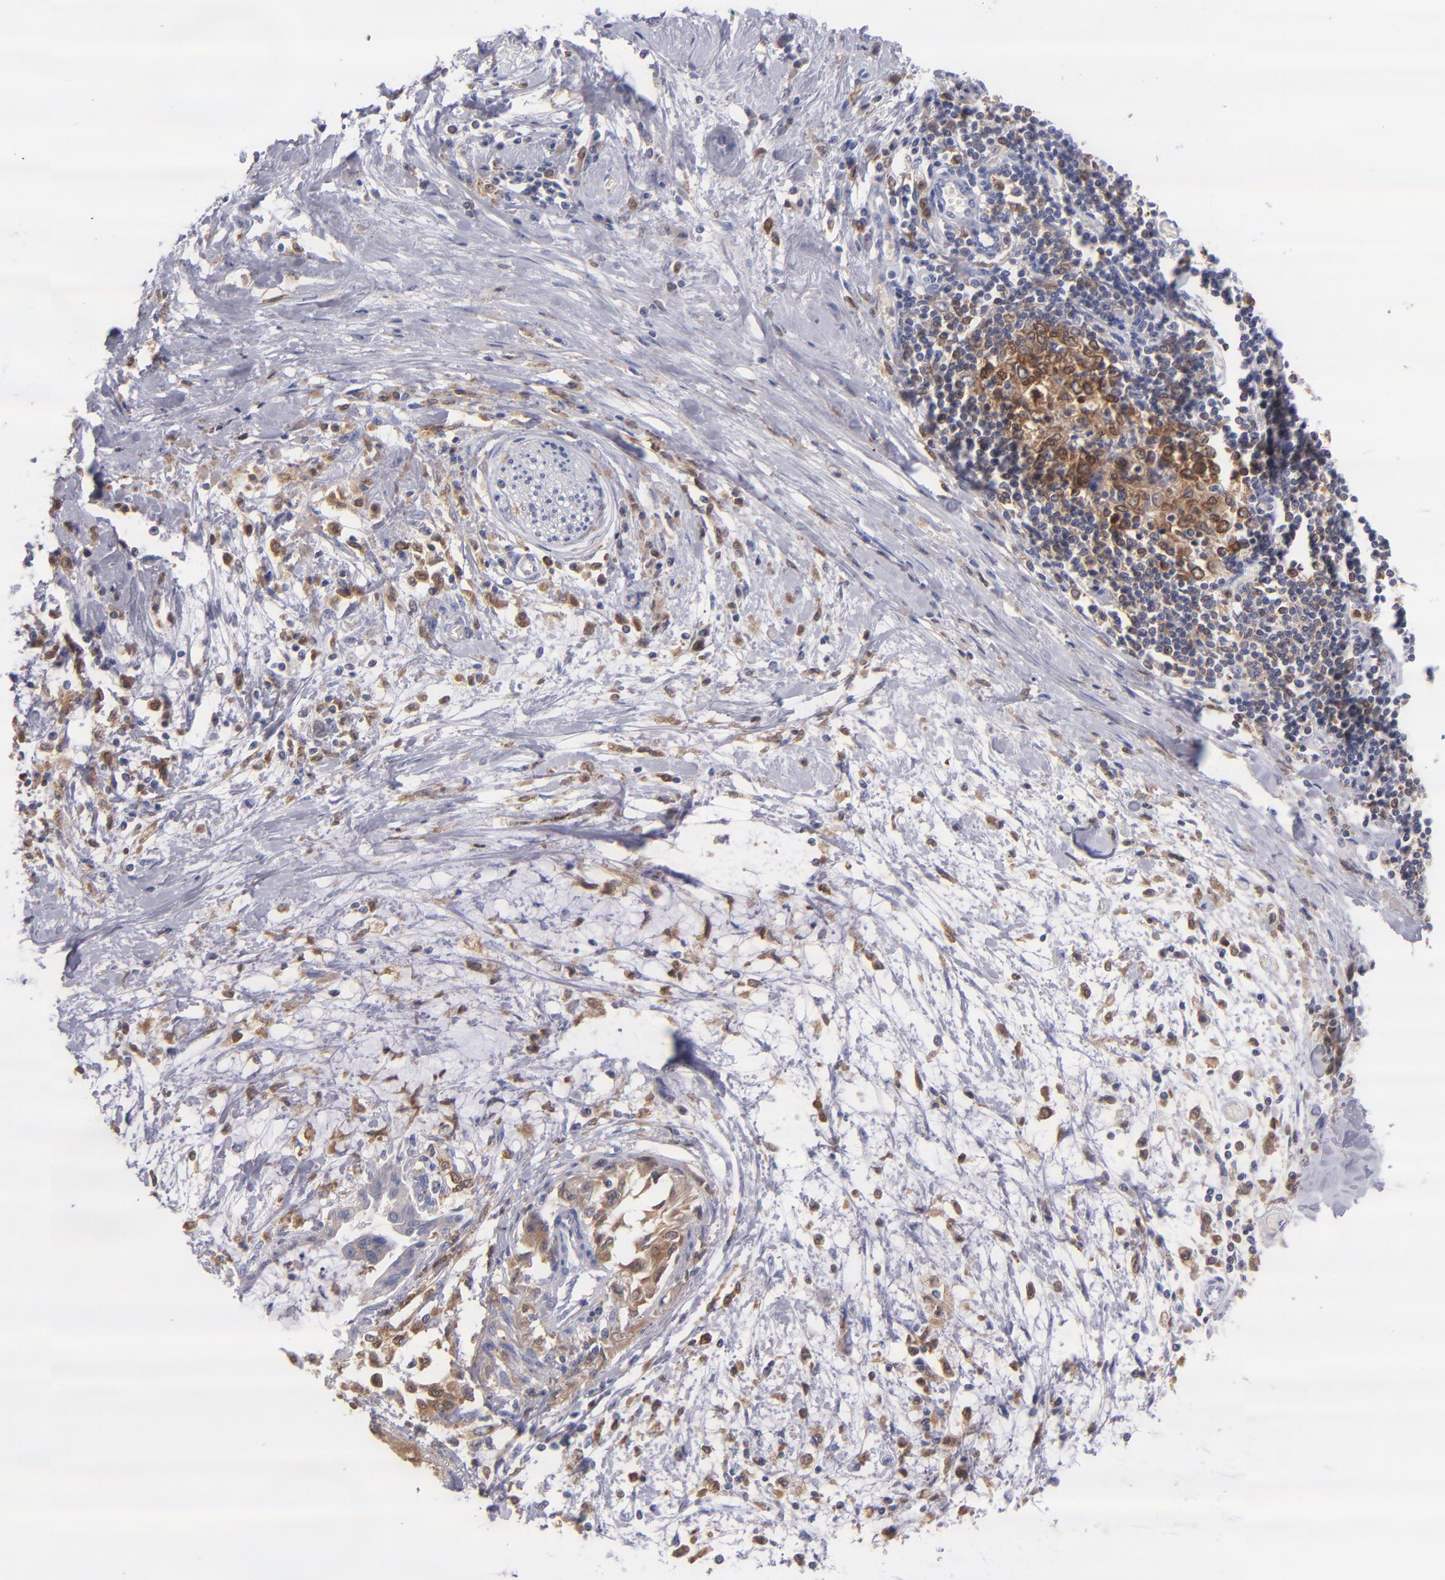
{"staining": {"intensity": "negative", "quantity": "none", "location": "none"}, "tissue": "pancreatic cancer", "cell_type": "Tumor cells", "image_type": "cancer", "snomed": [{"axis": "morphology", "description": "Adenocarcinoma, NOS"}, {"axis": "topography", "description": "Pancreas"}], "caption": "DAB (3,3'-diaminobenzidine) immunohistochemical staining of adenocarcinoma (pancreatic) demonstrates no significant expression in tumor cells.", "gene": "PRKCD", "patient": {"sex": "female", "age": 64}}